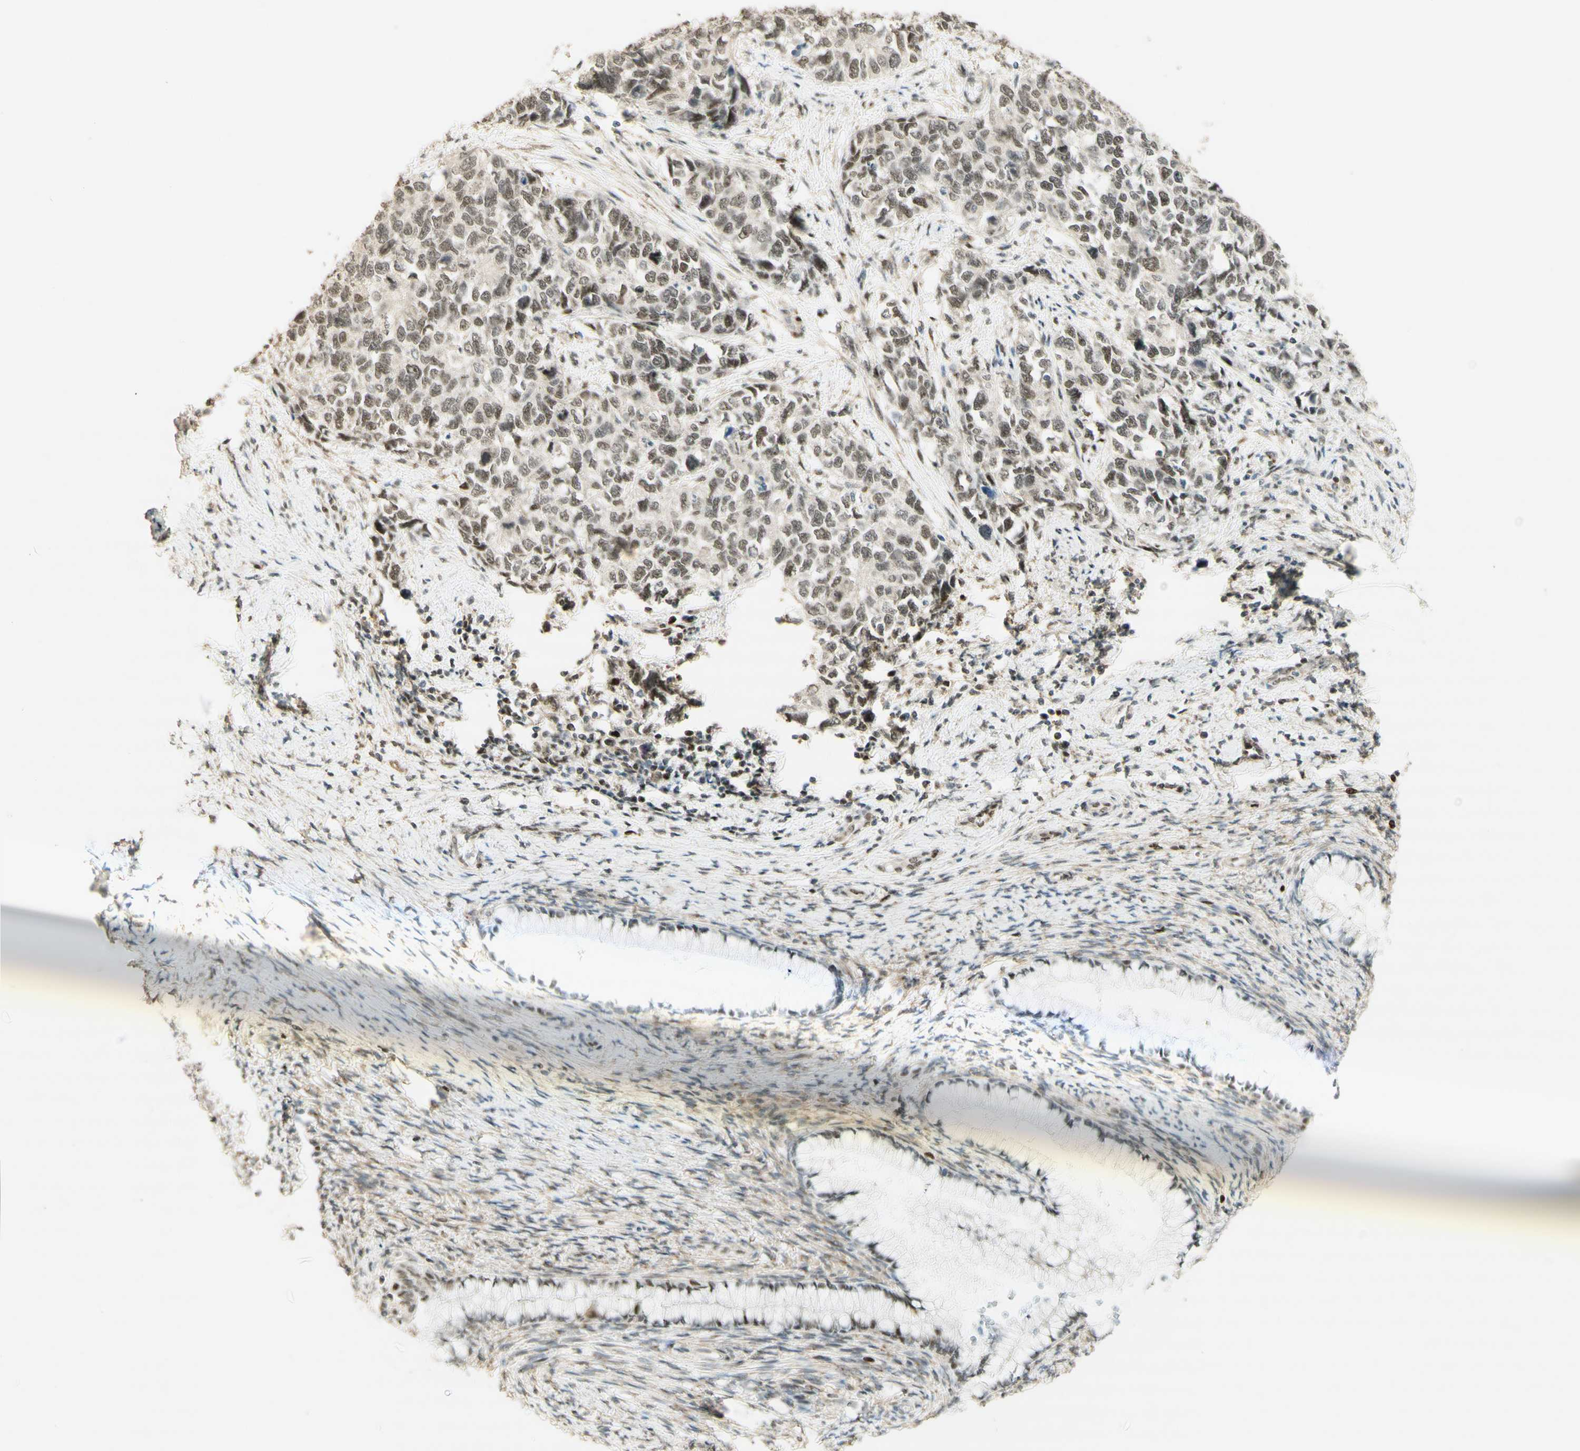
{"staining": {"intensity": "moderate", "quantity": ">75%", "location": "nuclear"}, "tissue": "cervical cancer", "cell_type": "Tumor cells", "image_type": "cancer", "snomed": [{"axis": "morphology", "description": "Squamous cell carcinoma, NOS"}, {"axis": "topography", "description": "Cervix"}], "caption": "Cervical cancer stained with immunohistochemistry (IHC) exhibits moderate nuclear expression in approximately >75% of tumor cells. The staining was performed using DAB, with brown indicating positive protein expression. Nuclei are stained blue with hematoxylin.", "gene": "FOXP1", "patient": {"sex": "female", "age": 63}}